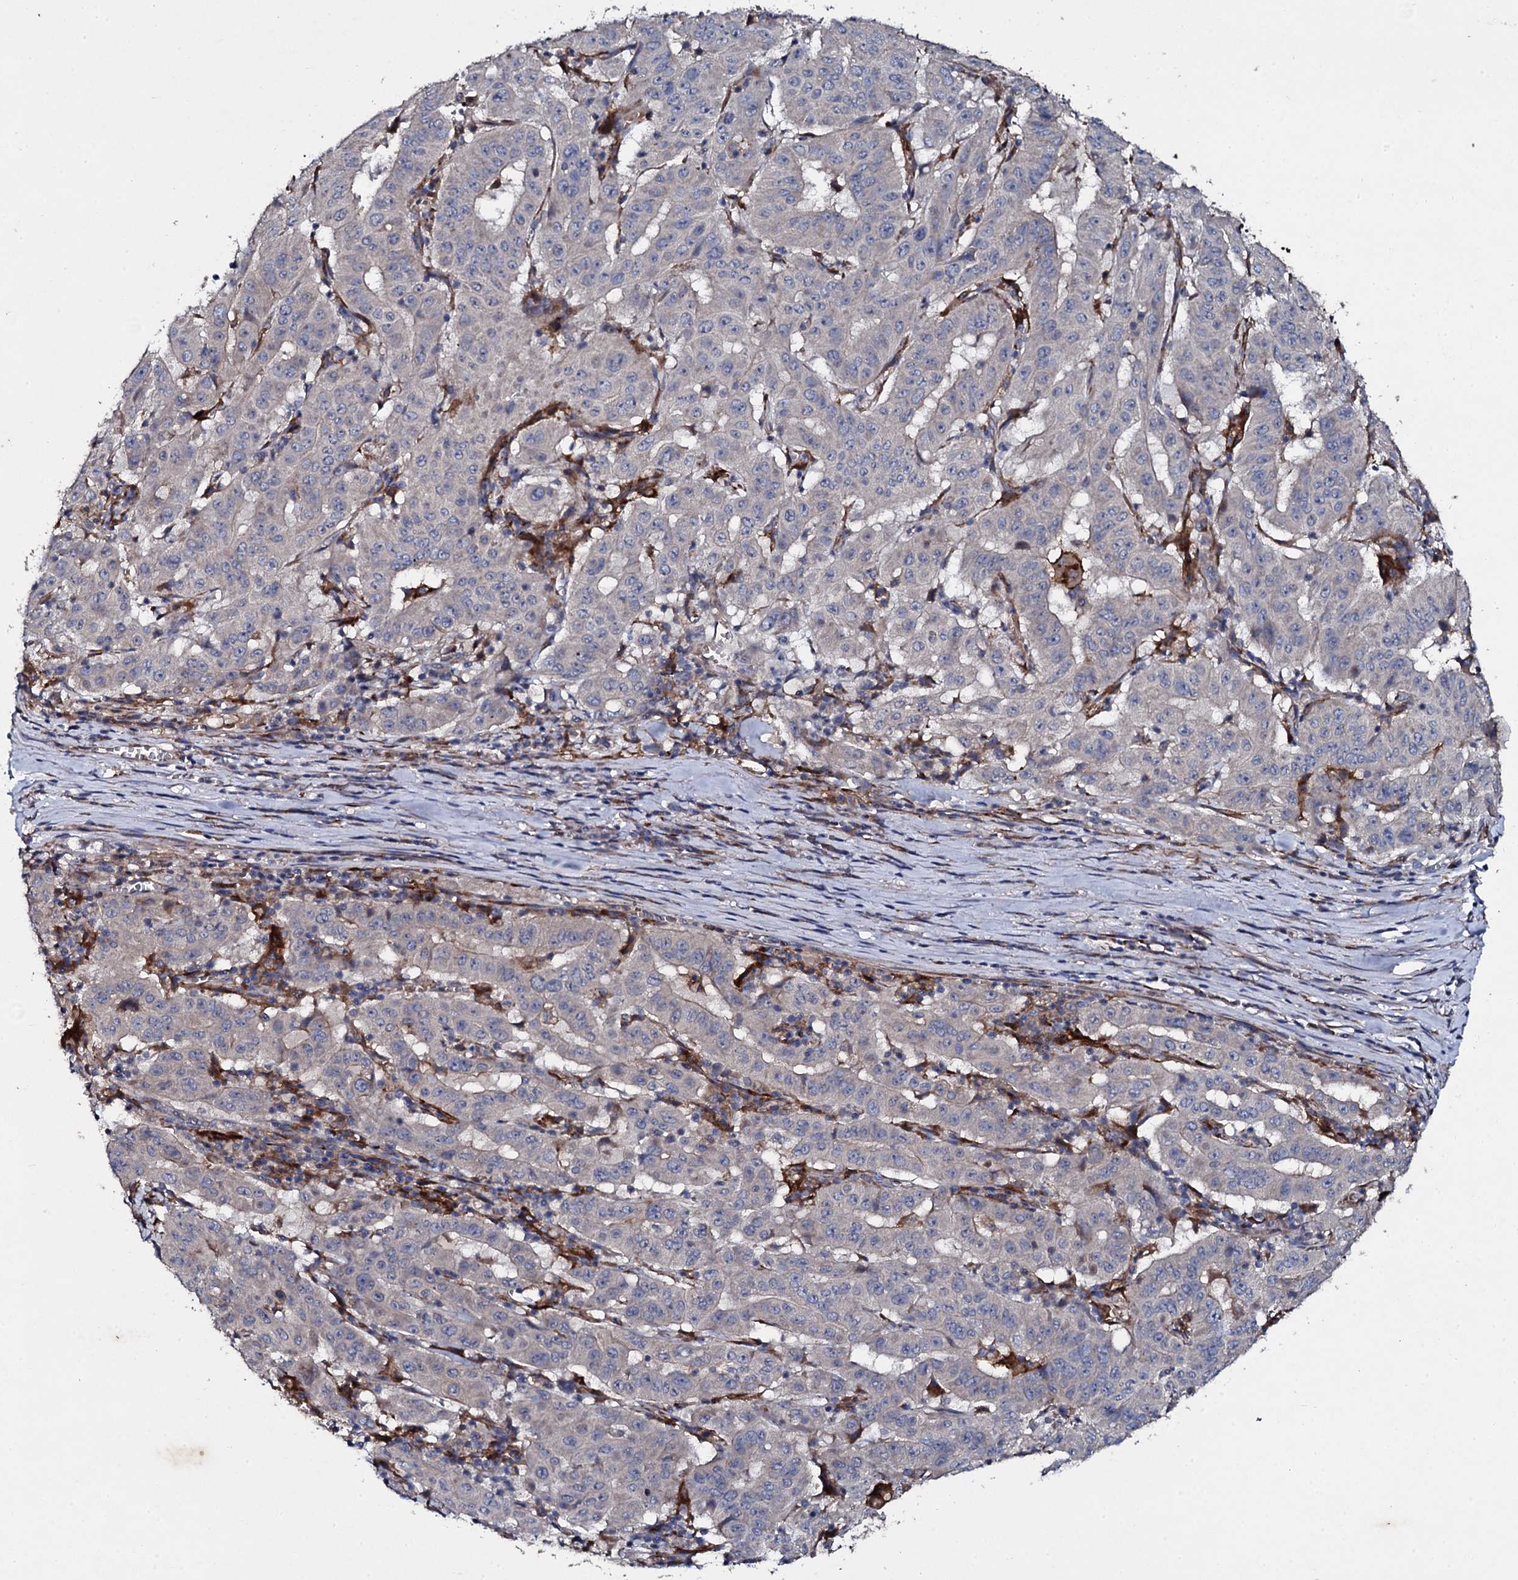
{"staining": {"intensity": "negative", "quantity": "none", "location": "none"}, "tissue": "pancreatic cancer", "cell_type": "Tumor cells", "image_type": "cancer", "snomed": [{"axis": "morphology", "description": "Adenocarcinoma, NOS"}, {"axis": "topography", "description": "Pancreas"}], "caption": "An immunohistochemistry image of pancreatic cancer (adenocarcinoma) is shown. There is no staining in tumor cells of pancreatic cancer (adenocarcinoma).", "gene": "LRRC28", "patient": {"sex": "male", "age": 63}}